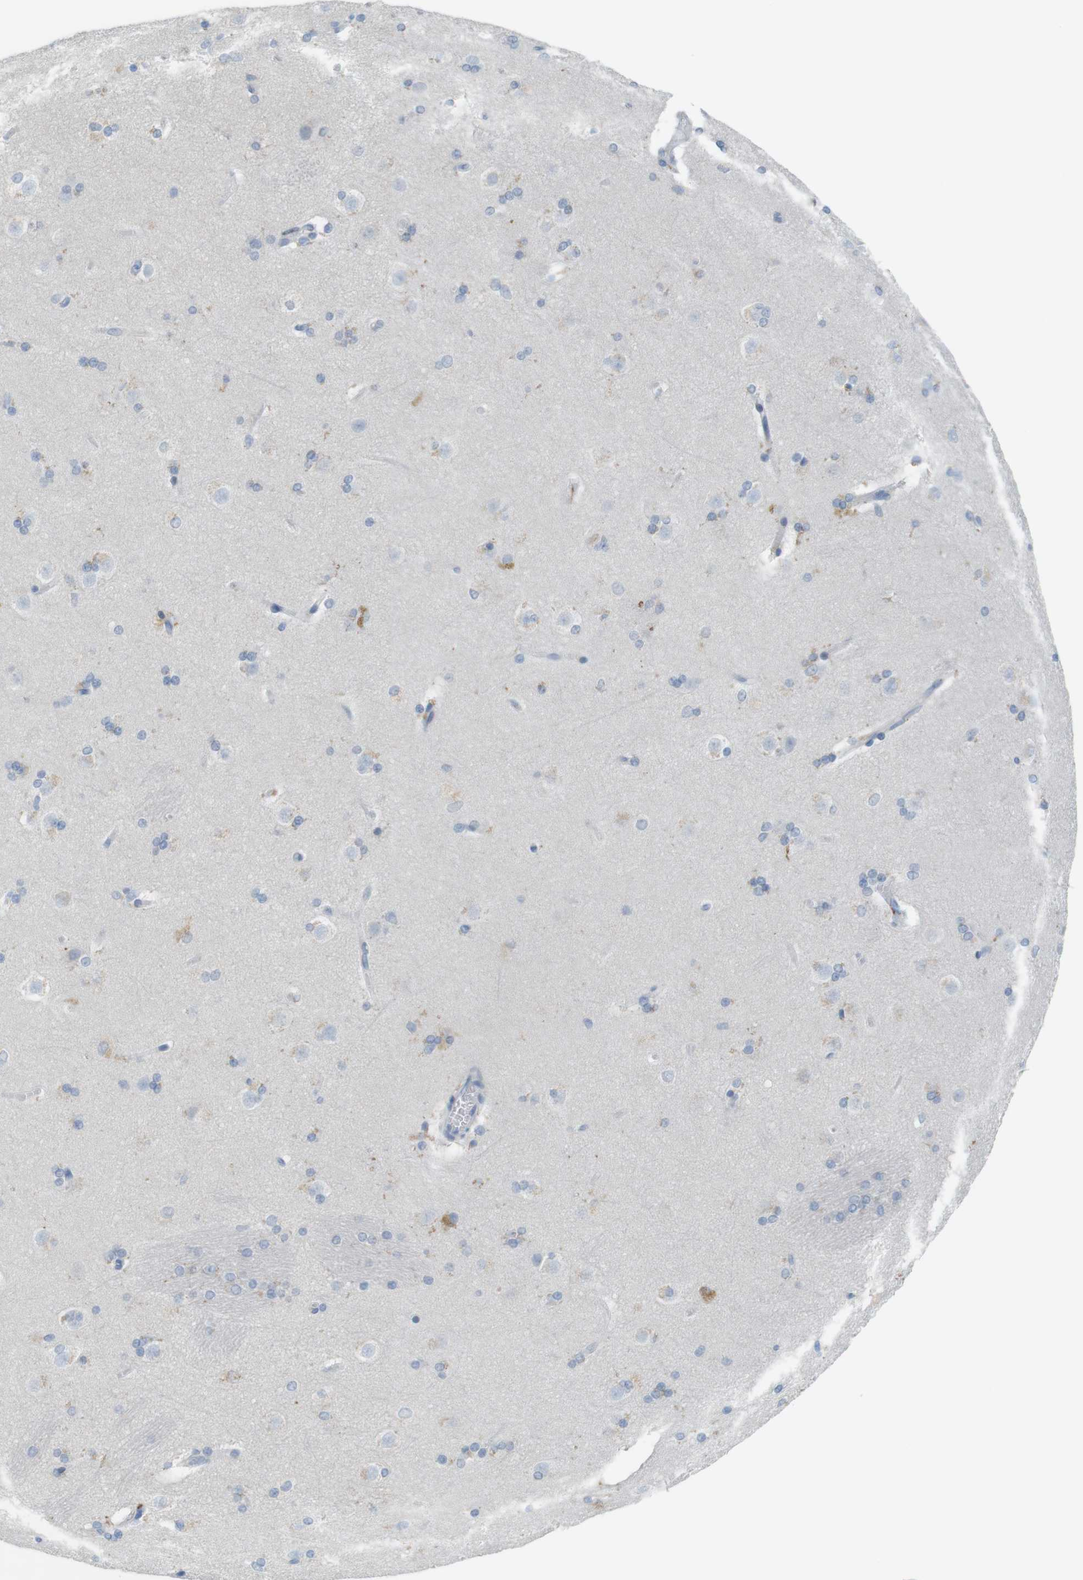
{"staining": {"intensity": "moderate", "quantity": "<25%", "location": "cytoplasmic/membranous"}, "tissue": "caudate", "cell_type": "Glial cells", "image_type": "normal", "snomed": [{"axis": "morphology", "description": "Normal tissue, NOS"}, {"axis": "topography", "description": "Lateral ventricle wall"}], "caption": "Immunohistochemistry micrograph of unremarkable caudate: caudate stained using immunohistochemistry (IHC) displays low levels of moderate protein expression localized specifically in the cytoplasmic/membranous of glial cells, appearing as a cytoplasmic/membranous brown color.", "gene": "YIPF1", "patient": {"sex": "female", "age": 19}}